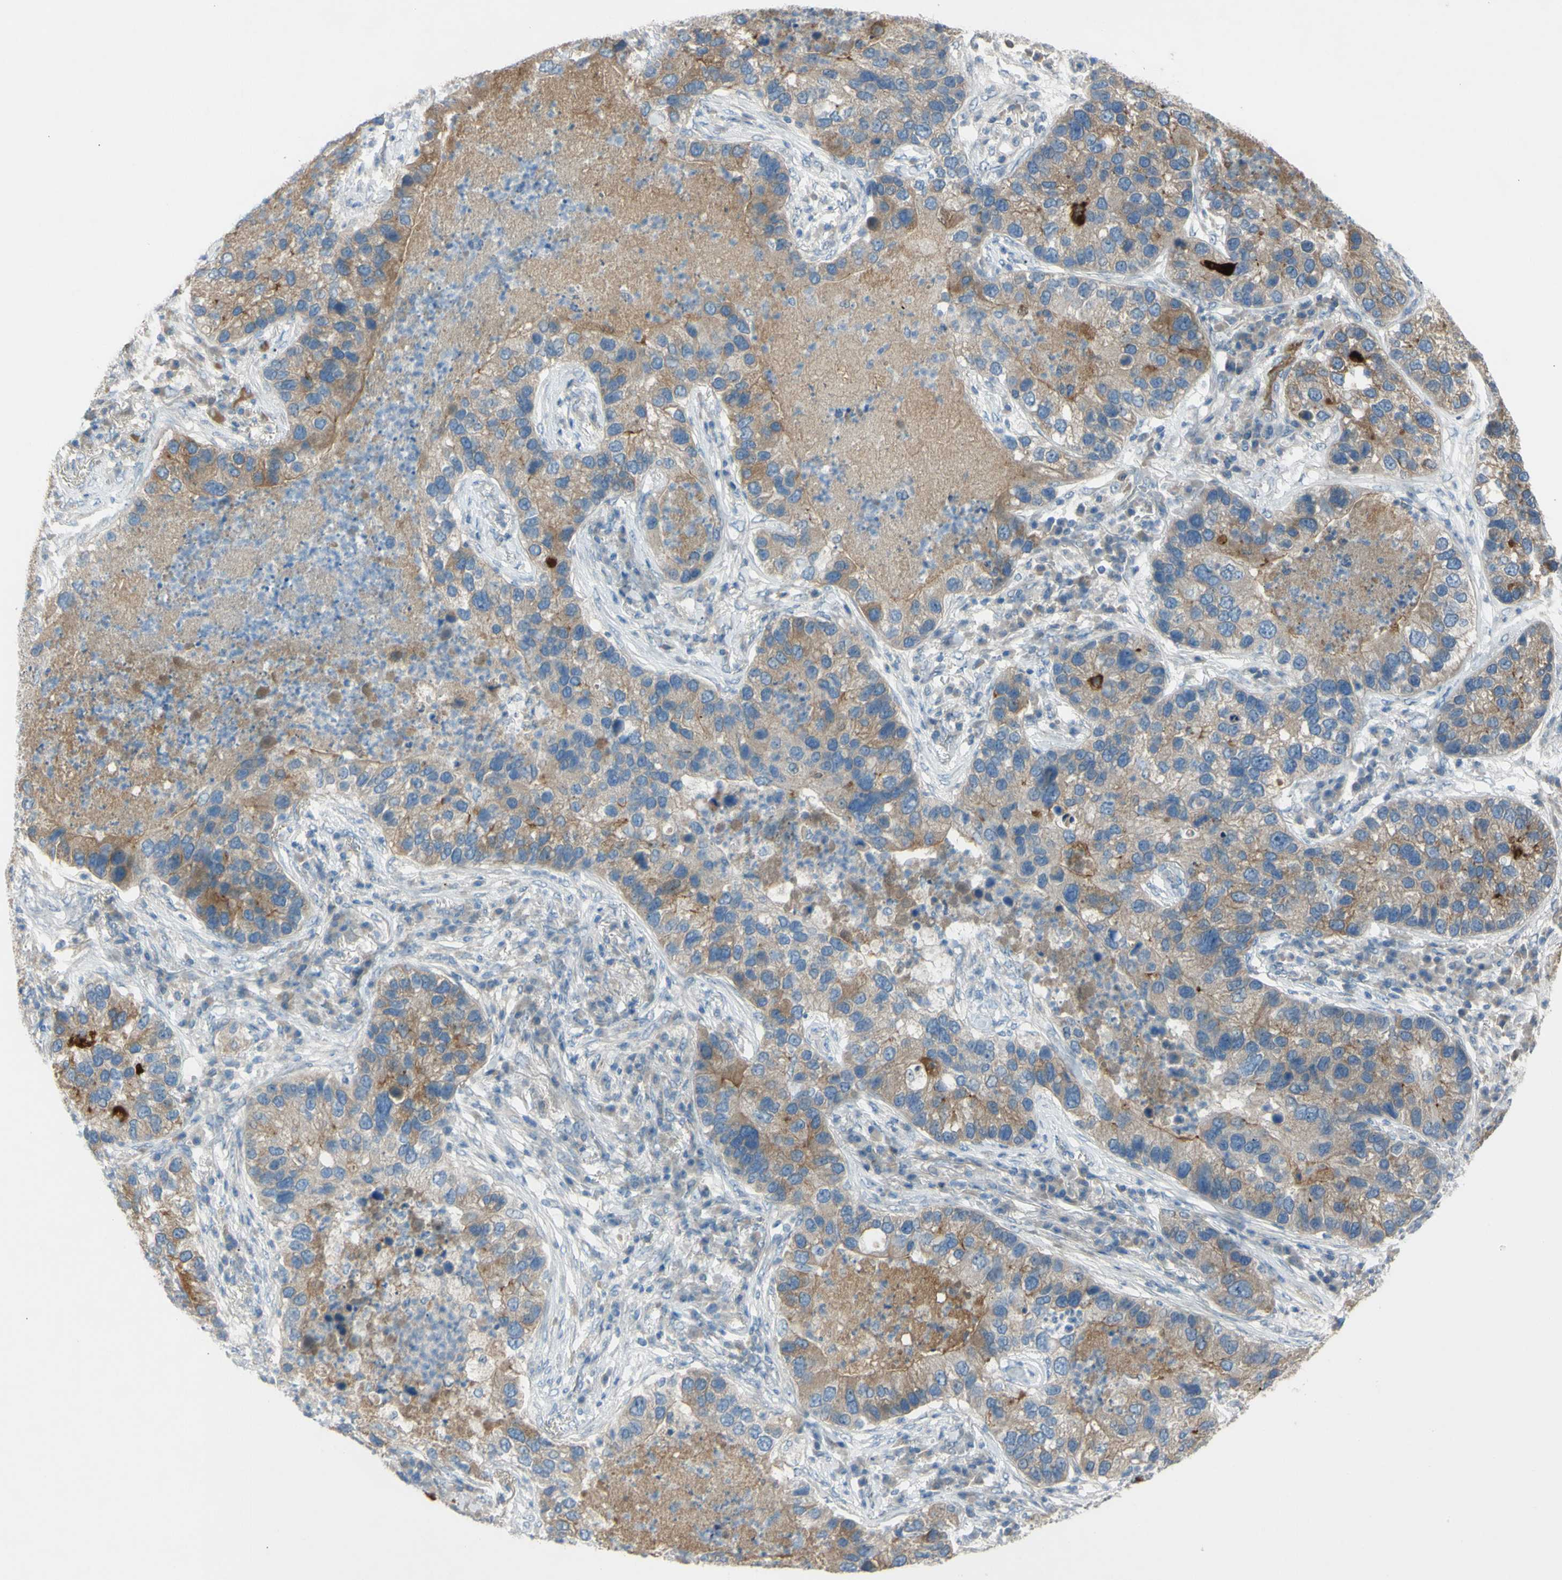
{"staining": {"intensity": "moderate", "quantity": ">75%", "location": "cytoplasmic/membranous"}, "tissue": "lung cancer", "cell_type": "Tumor cells", "image_type": "cancer", "snomed": [{"axis": "morphology", "description": "Normal tissue, NOS"}, {"axis": "morphology", "description": "Adenocarcinoma, NOS"}, {"axis": "topography", "description": "Bronchus"}, {"axis": "topography", "description": "Lung"}], "caption": "Immunohistochemistry of human lung adenocarcinoma displays medium levels of moderate cytoplasmic/membranous positivity in about >75% of tumor cells.", "gene": "ATRN", "patient": {"sex": "male", "age": 54}}